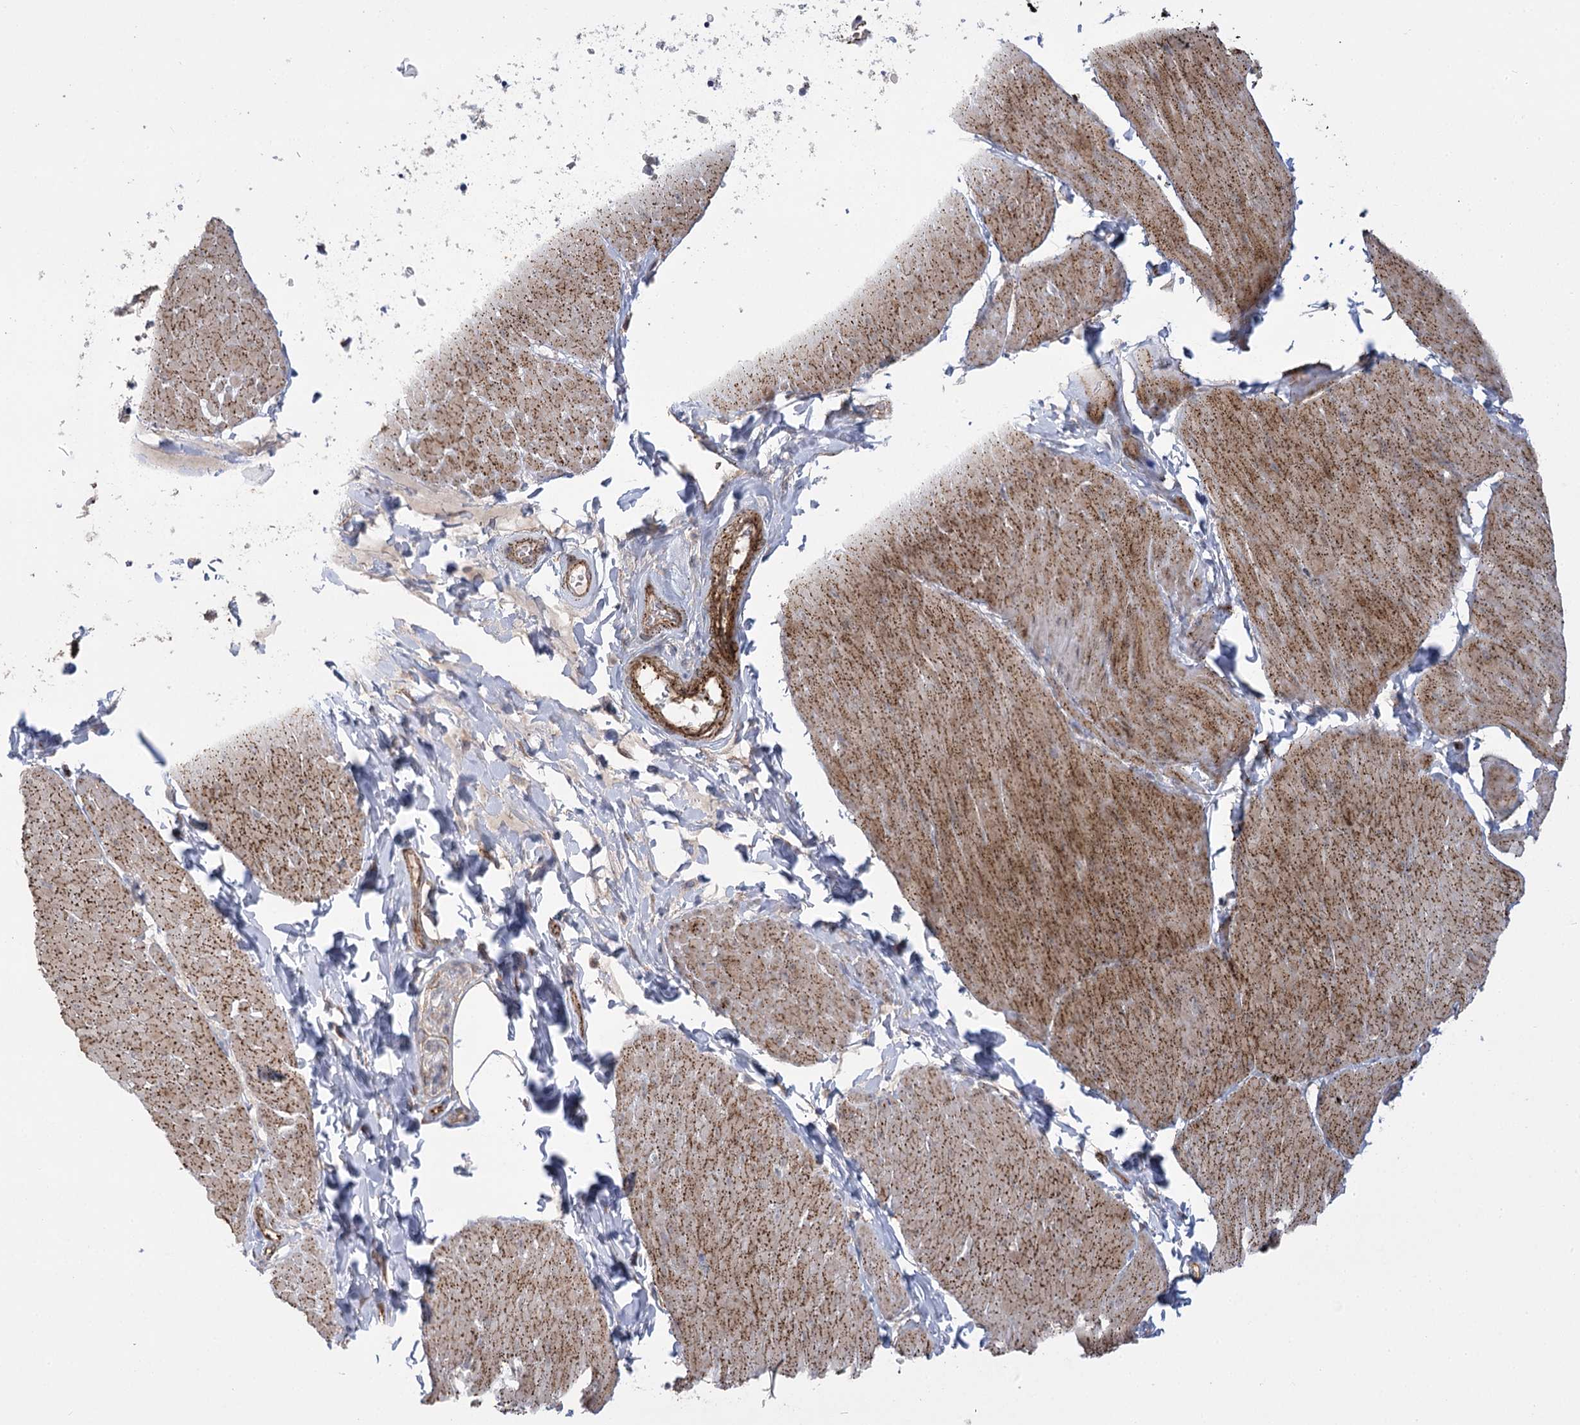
{"staining": {"intensity": "moderate", "quantity": ">75%", "location": "cytoplasmic/membranous"}, "tissue": "smooth muscle", "cell_type": "Smooth muscle cells", "image_type": "normal", "snomed": [{"axis": "morphology", "description": "Urothelial carcinoma, High grade"}, {"axis": "topography", "description": "Urinary bladder"}], "caption": "A medium amount of moderate cytoplasmic/membranous expression is identified in about >75% of smooth muscle cells in benign smooth muscle.", "gene": "AMTN", "patient": {"sex": "male", "age": 46}}